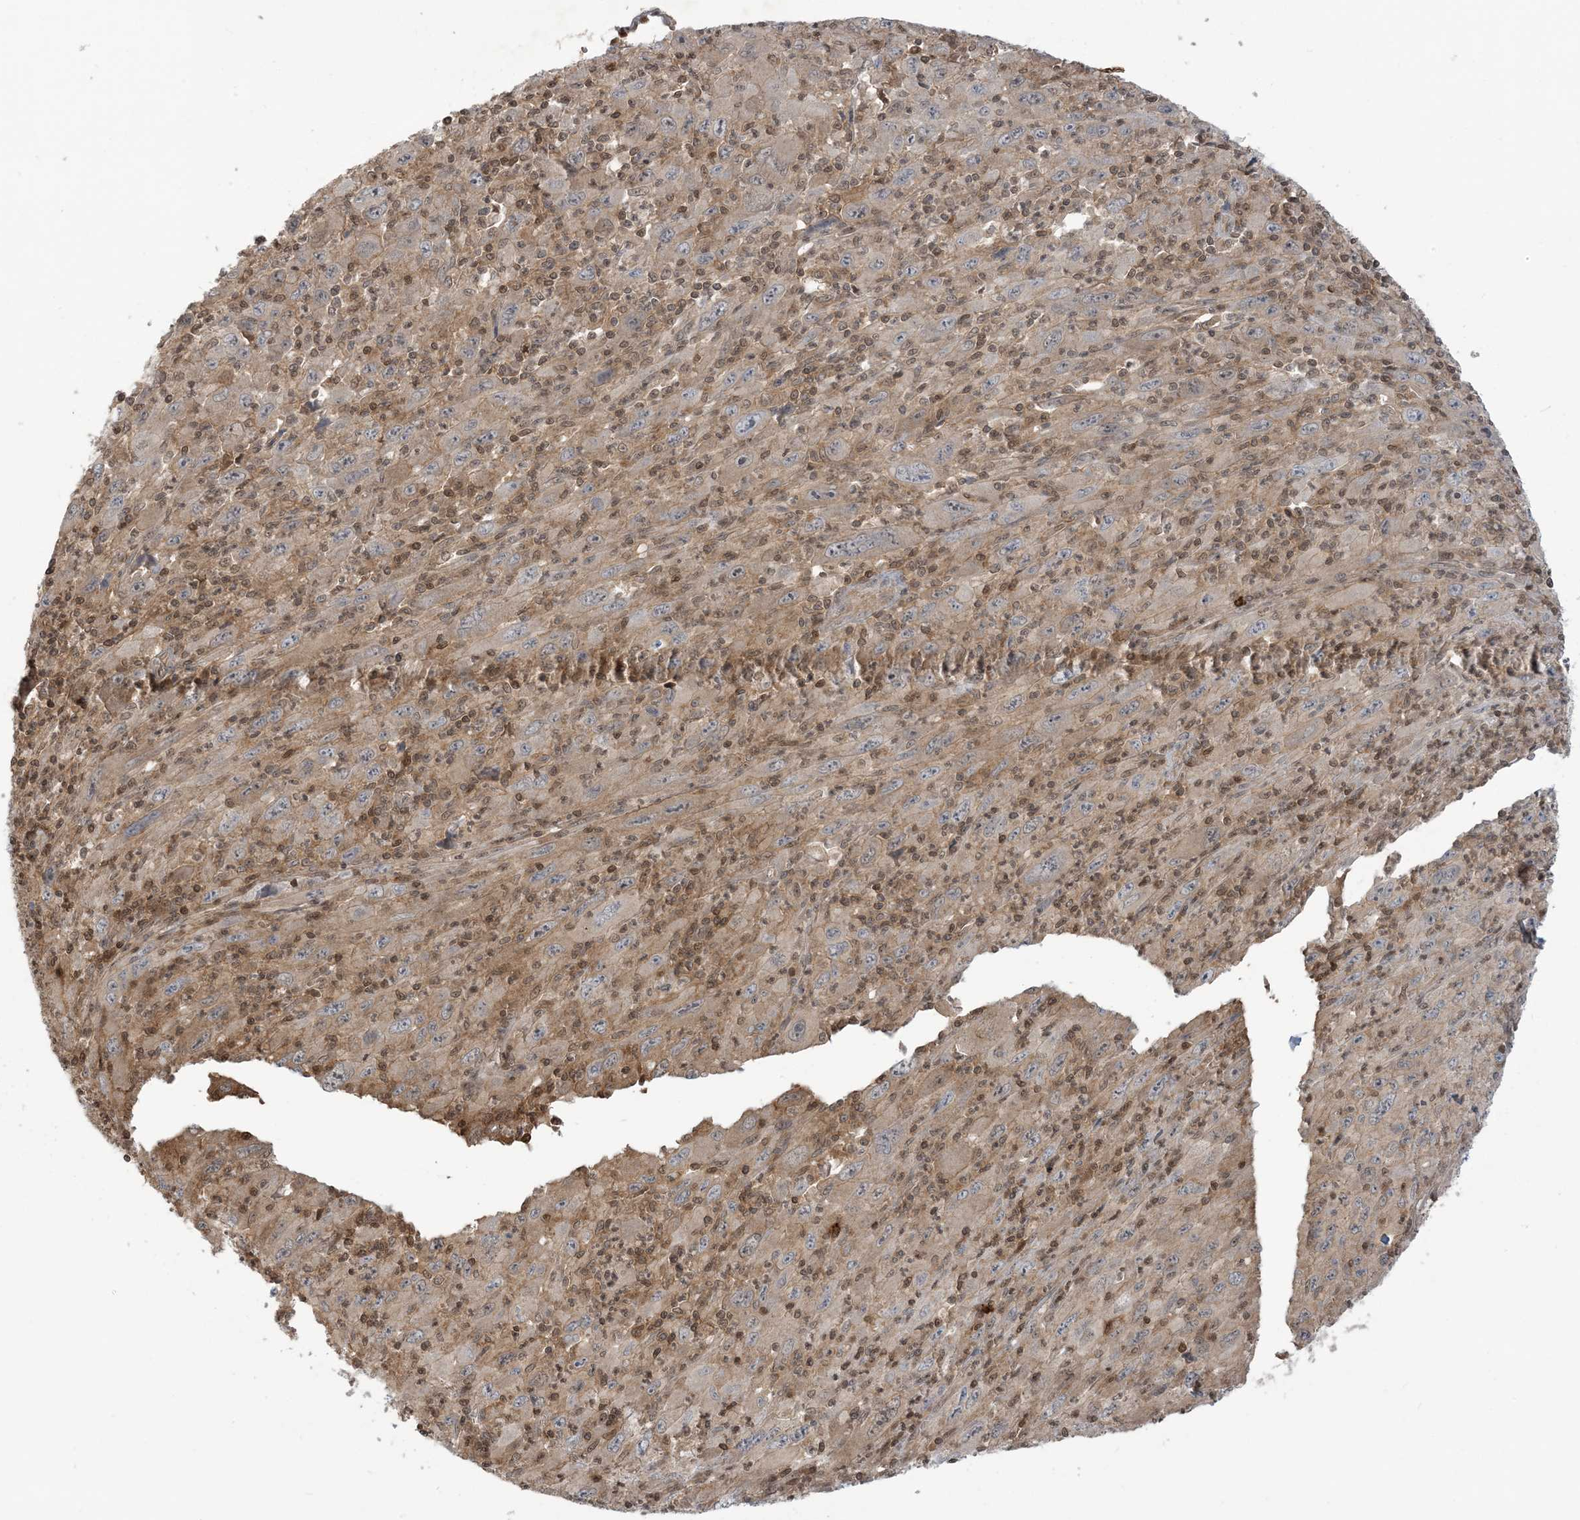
{"staining": {"intensity": "weak", "quantity": "<25%", "location": "nuclear"}, "tissue": "melanoma", "cell_type": "Tumor cells", "image_type": "cancer", "snomed": [{"axis": "morphology", "description": "Malignant melanoma, Metastatic site"}, {"axis": "topography", "description": "Skin"}], "caption": "Tumor cells show no significant staining in melanoma.", "gene": "PPP1R7", "patient": {"sex": "female", "age": 56}}